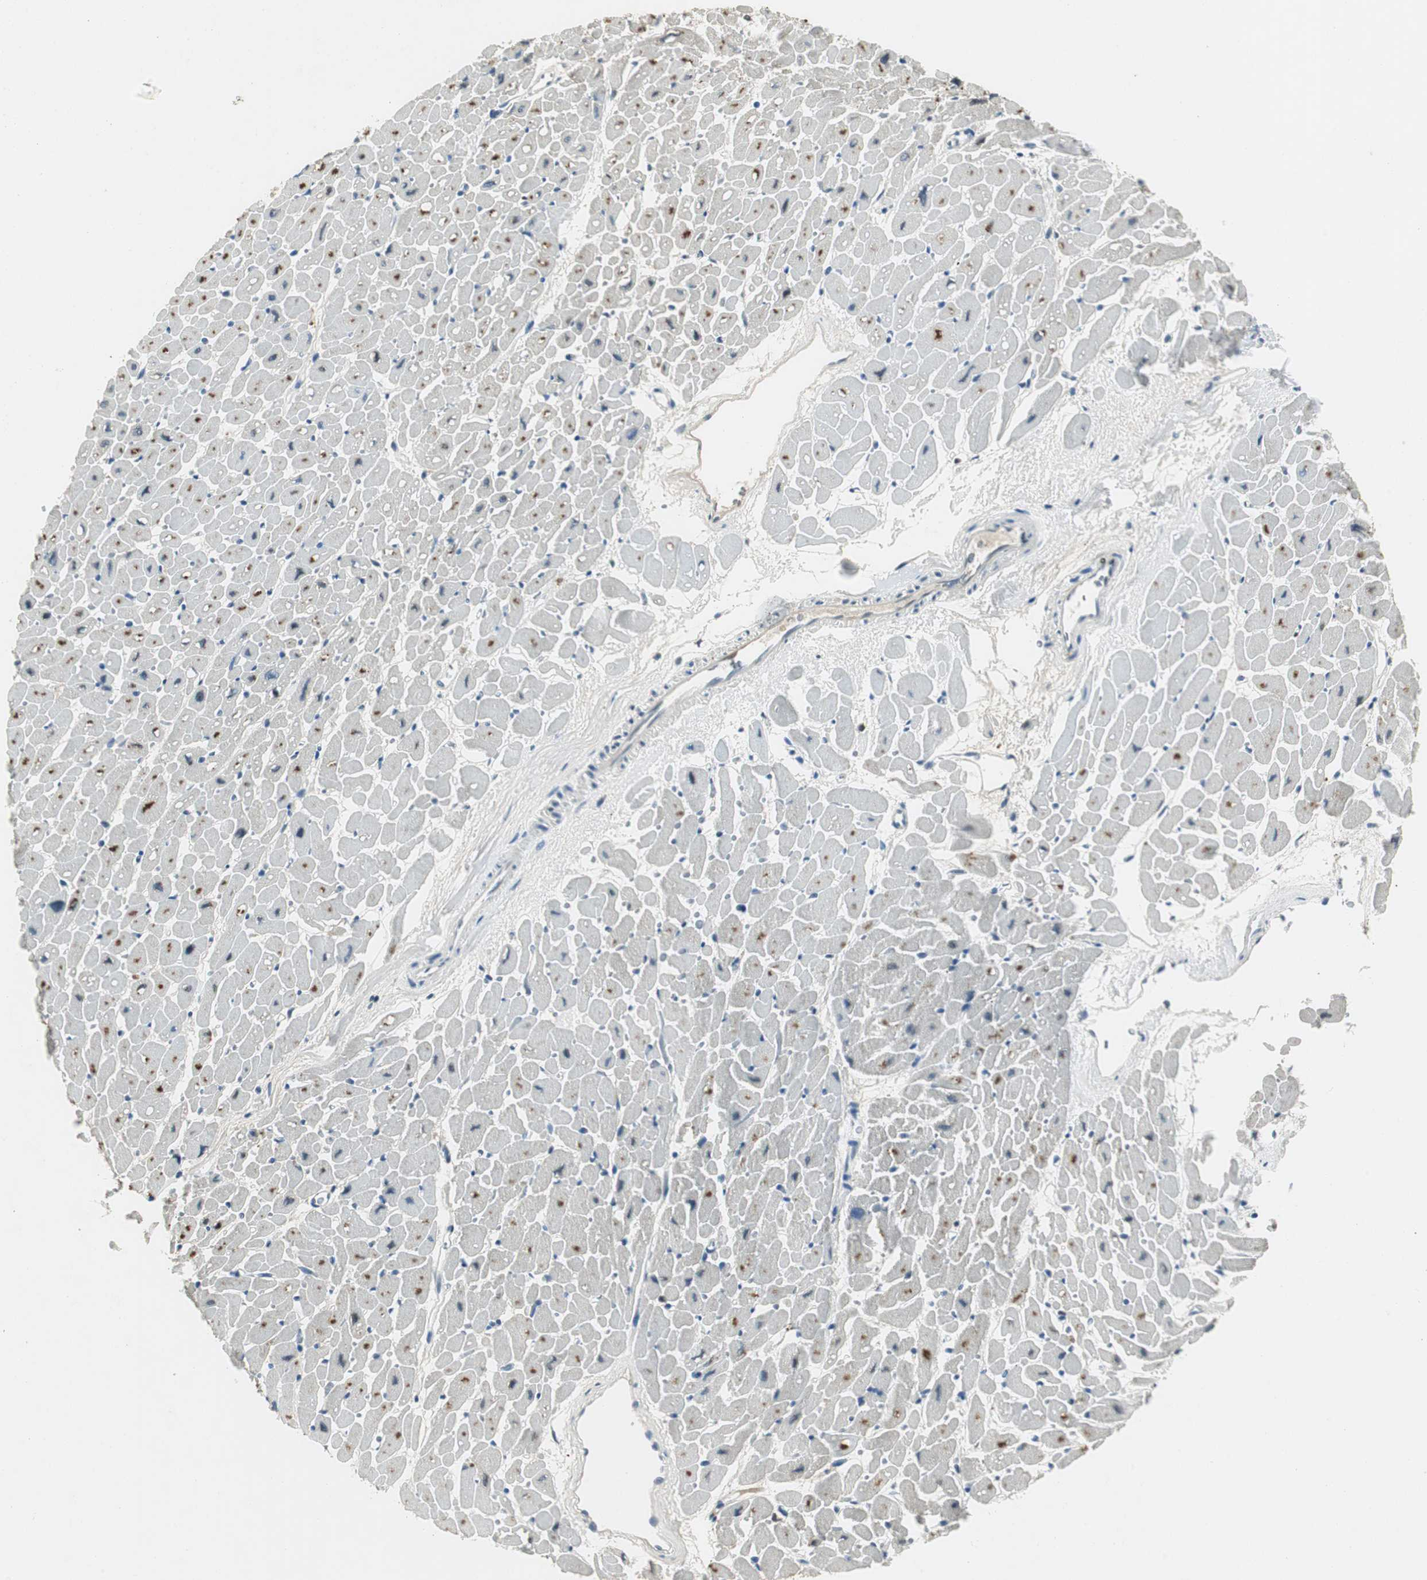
{"staining": {"intensity": "moderate", "quantity": "25%-75%", "location": "cytoplasmic/membranous"}, "tissue": "heart muscle", "cell_type": "Cardiomyocytes", "image_type": "normal", "snomed": [{"axis": "morphology", "description": "Normal tissue, NOS"}, {"axis": "topography", "description": "Heart"}], "caption": "Immunohistochemistry of benign heart muscle displays medium levels of moderate cytoplasmic/membranous staining in about 25%-75% of cardiomyocytes. The staining is performed using DAB brown chromogen to label protein expression. The nuclei are counter-stained blue using hematoxylin.", "gene": "ME1", "patient": {"sex": "male", "age": 45}}